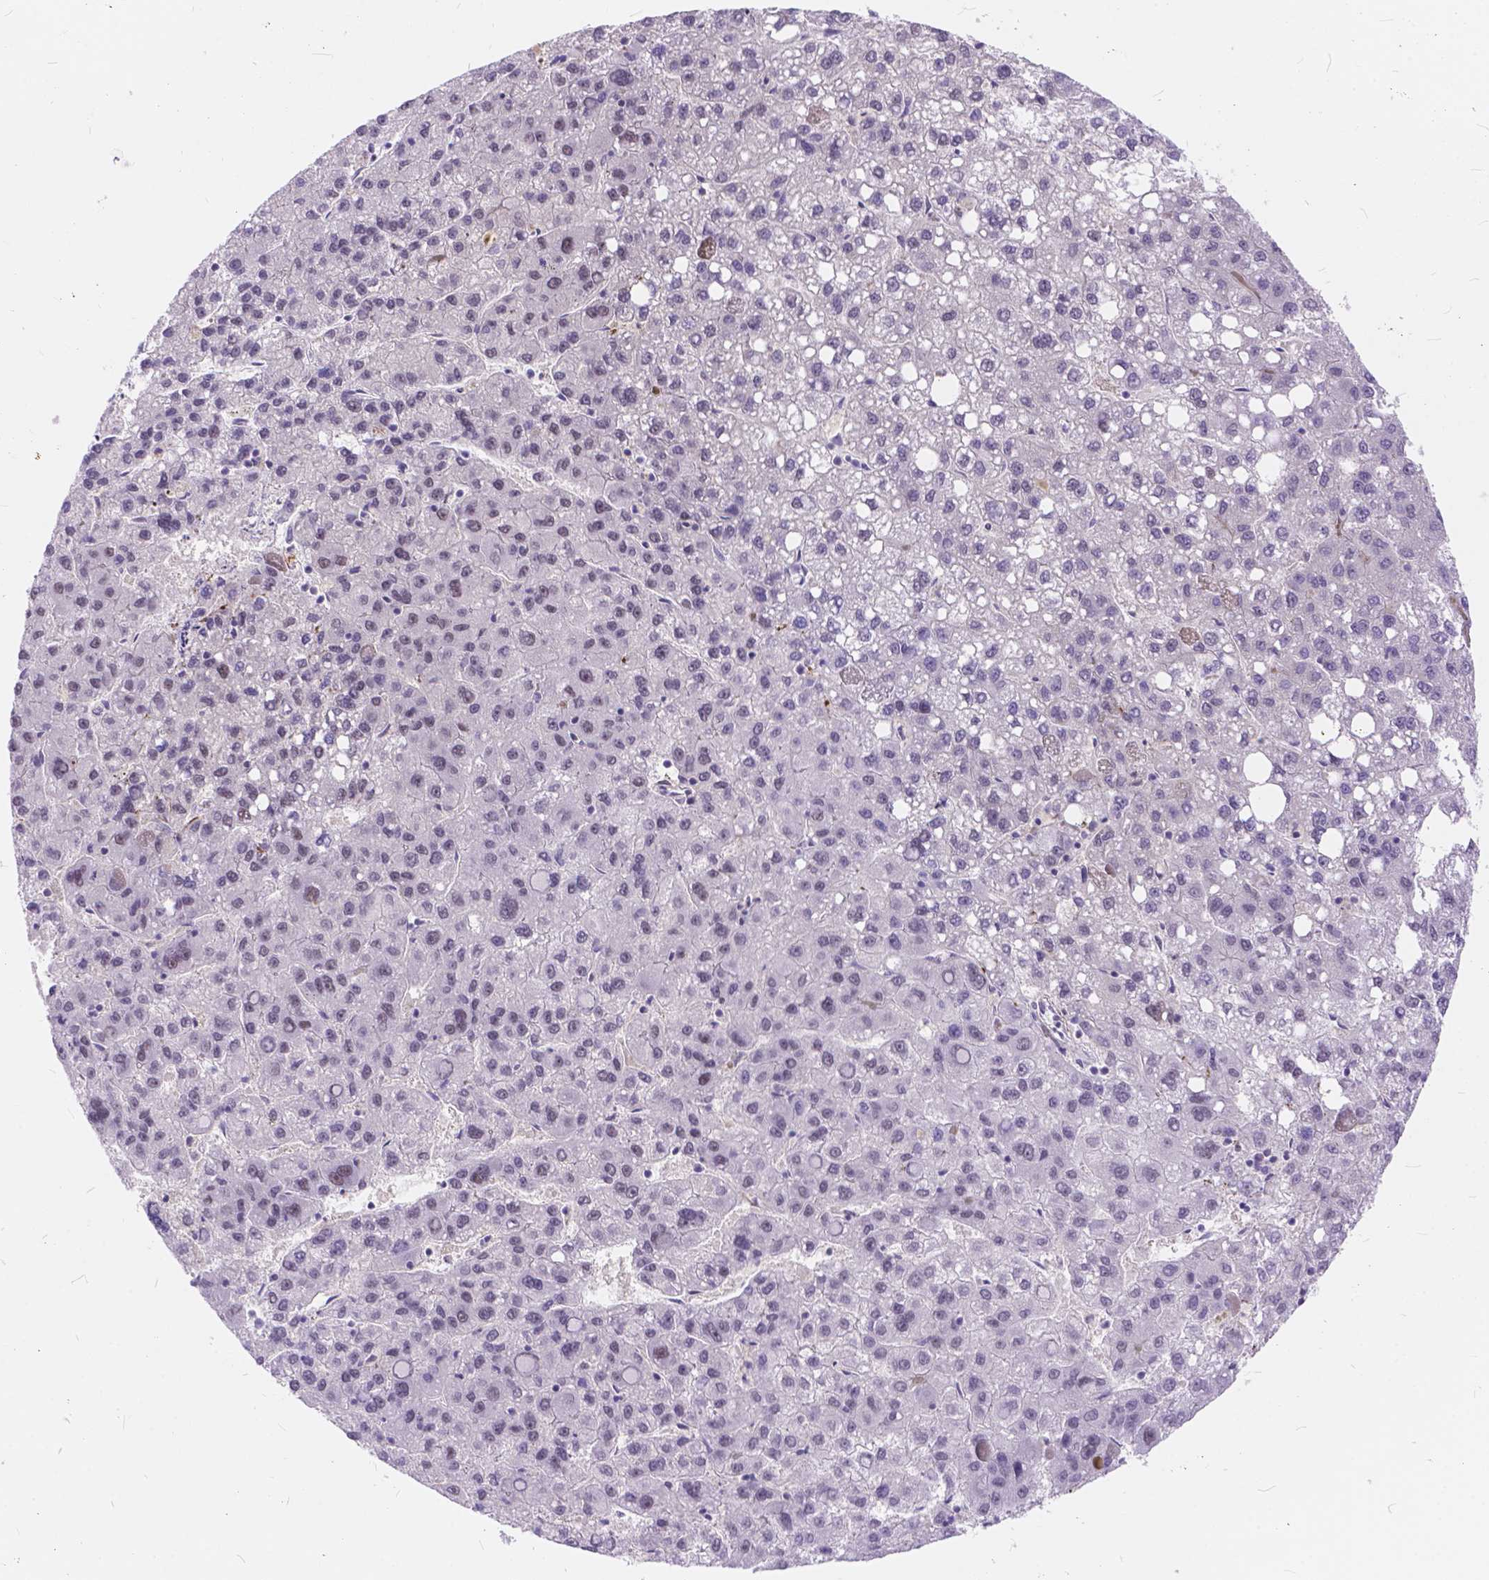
{"staining": {"intensity": "weak", "quantity": "<25%", "location": "nuclear"}, "tissue": "liver cancer", "cell_type": "Tumor cells", "image_type": "cancer", "snomed": [{"axis": "morphology", "description": "Carcinoma, Hepatocellular, NOS"}, {"axis": "topography", "description": "Liver"}], "caption": "Tumor cells show no significant protein positivity in liver cancer (hepatocellular carcinoma). Brightfield microscopy of IHC stained with DAB (3,3'-diaminobenzidine) (brown) and hematoxylin (blue), captured at high magnification.", "gene": "MAN2C1", "patient": {"sex": "female", "age": 82}}